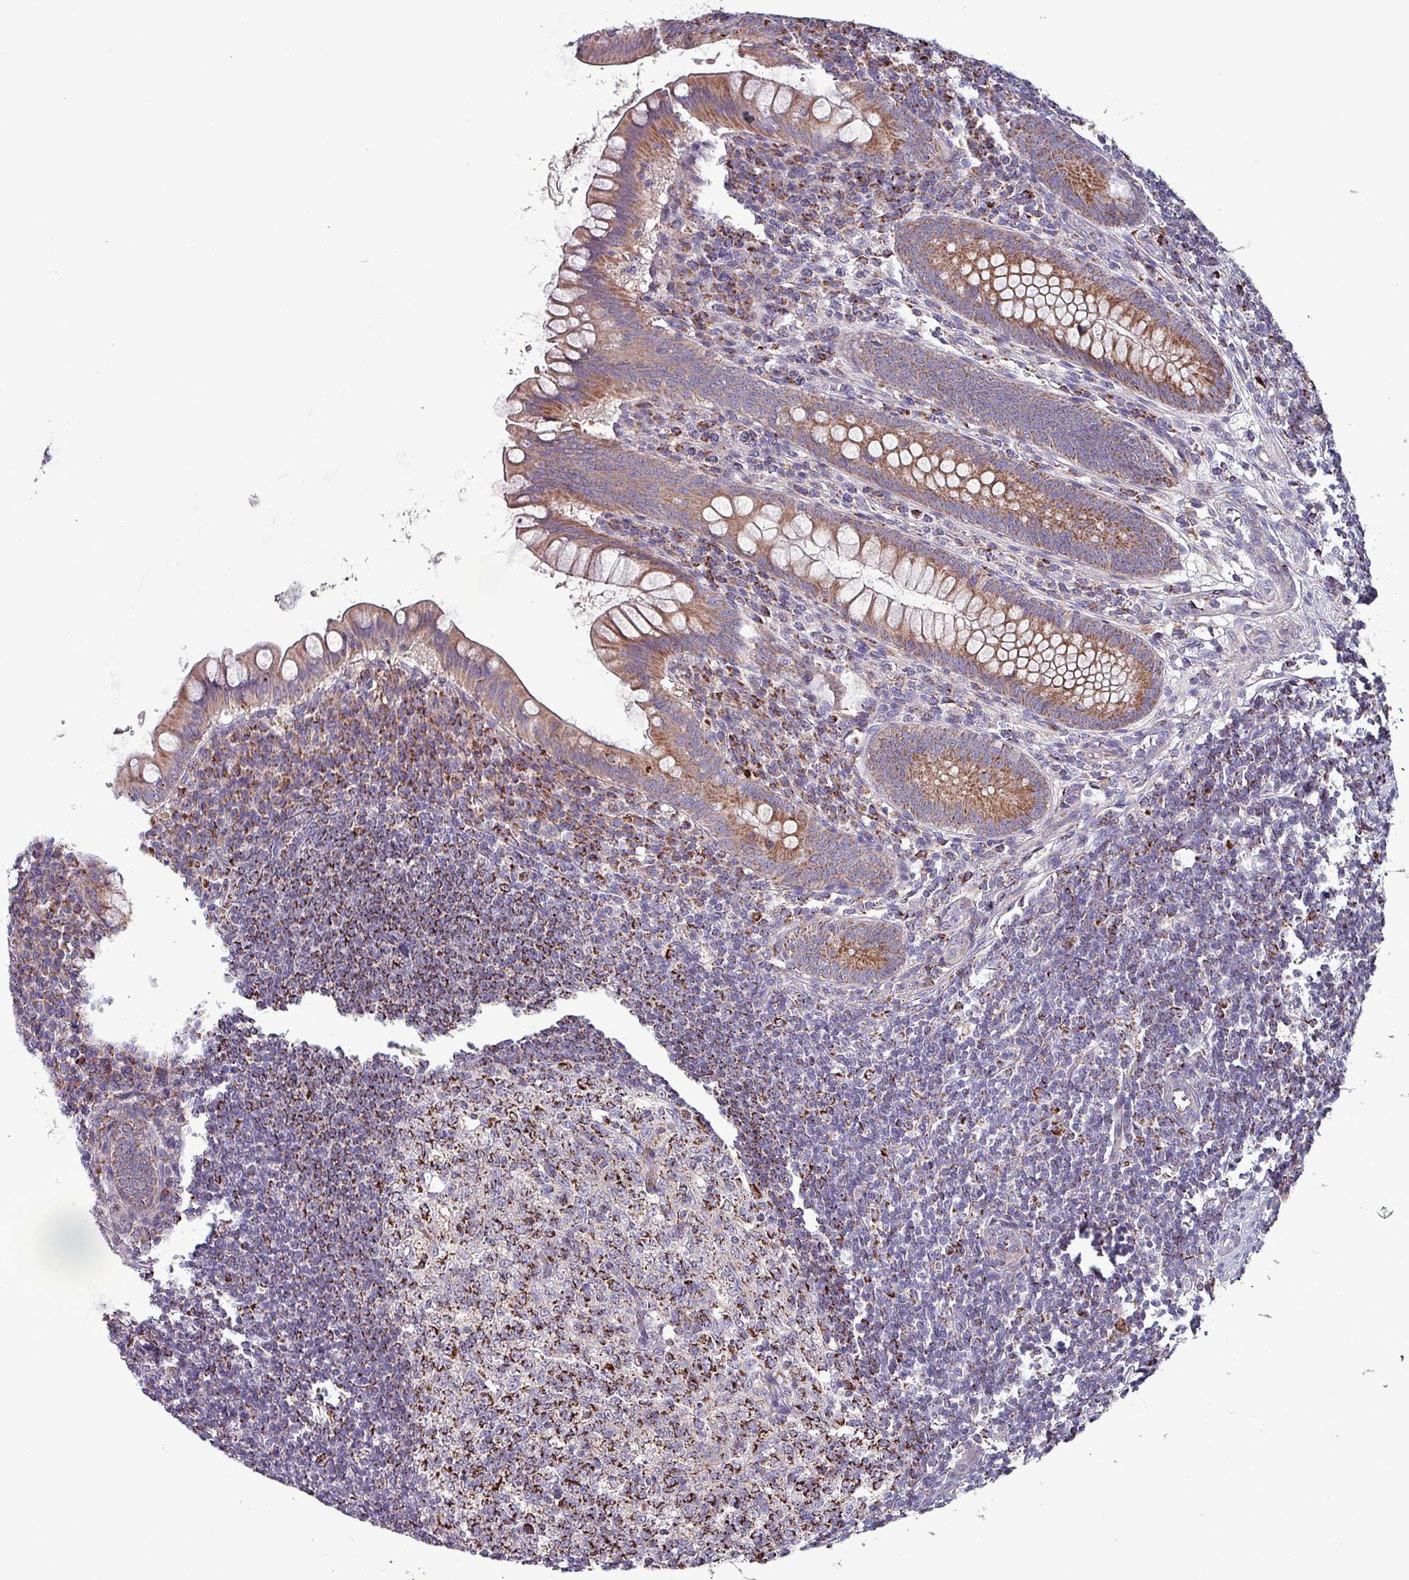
{"staining": {"intensity": "strong", "quantity": ">75%", "location": "cytoplasmic/membranous"}, "tissue": "appendix", "cell_type": "Glandular cells", "image_type": "normal", "snomed": [{"axis": "morphology", "description": "Normal tissue, NOS"}, {"axis": "topography", "description": "Appendix"}], "caption": "Protein staining of normal appendix reveals strong cytoplasmic/membranous positivity in approximately >75% of glandular cells. (IHC, brightfield microscopy, high magnification).", "gene": "ZNF322", "patient": {"sex": "female", "age": 33}}